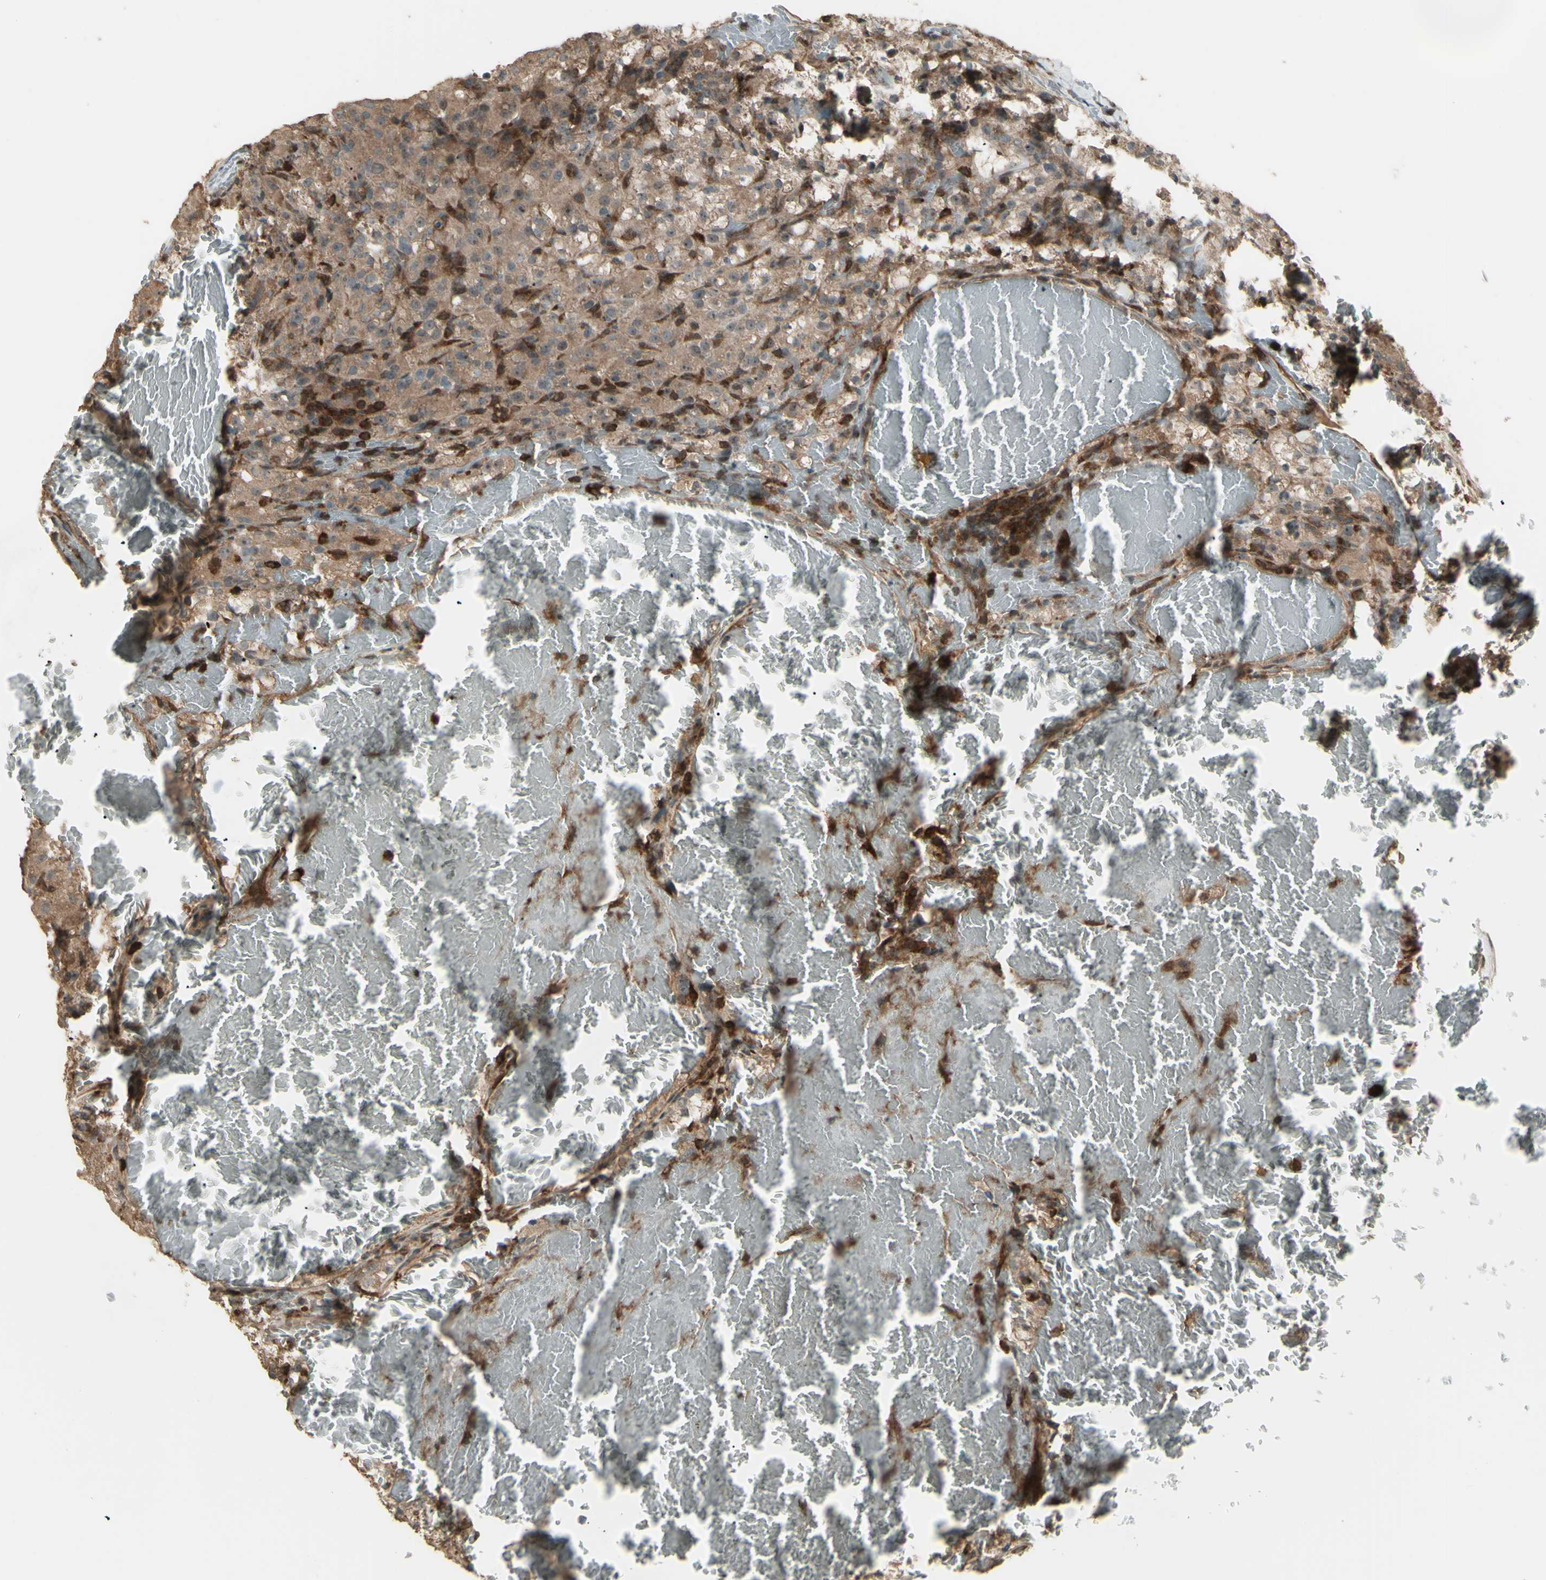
{"staining": {"intensity": "moderate", "quantity": ">75%", "location": "cytoplasmic/membranous"}, "tissue": "renal cancer", "cell_type": "Tumor cells", "image_type": "cancer", "snomed": [{"axis": "morphology", "description": "Adenocarcinoma, NOS"}, {"axis": "topography", "description": "Kidney"}], "caption": "Human adenocarcinoma (renal) stained with a brown dye displays moderate cytoplasmic/membranous positive staining in about >75% of tumor cells.", "gene": "FXYD5", "patient": {"sex": "male", "age": 61}}